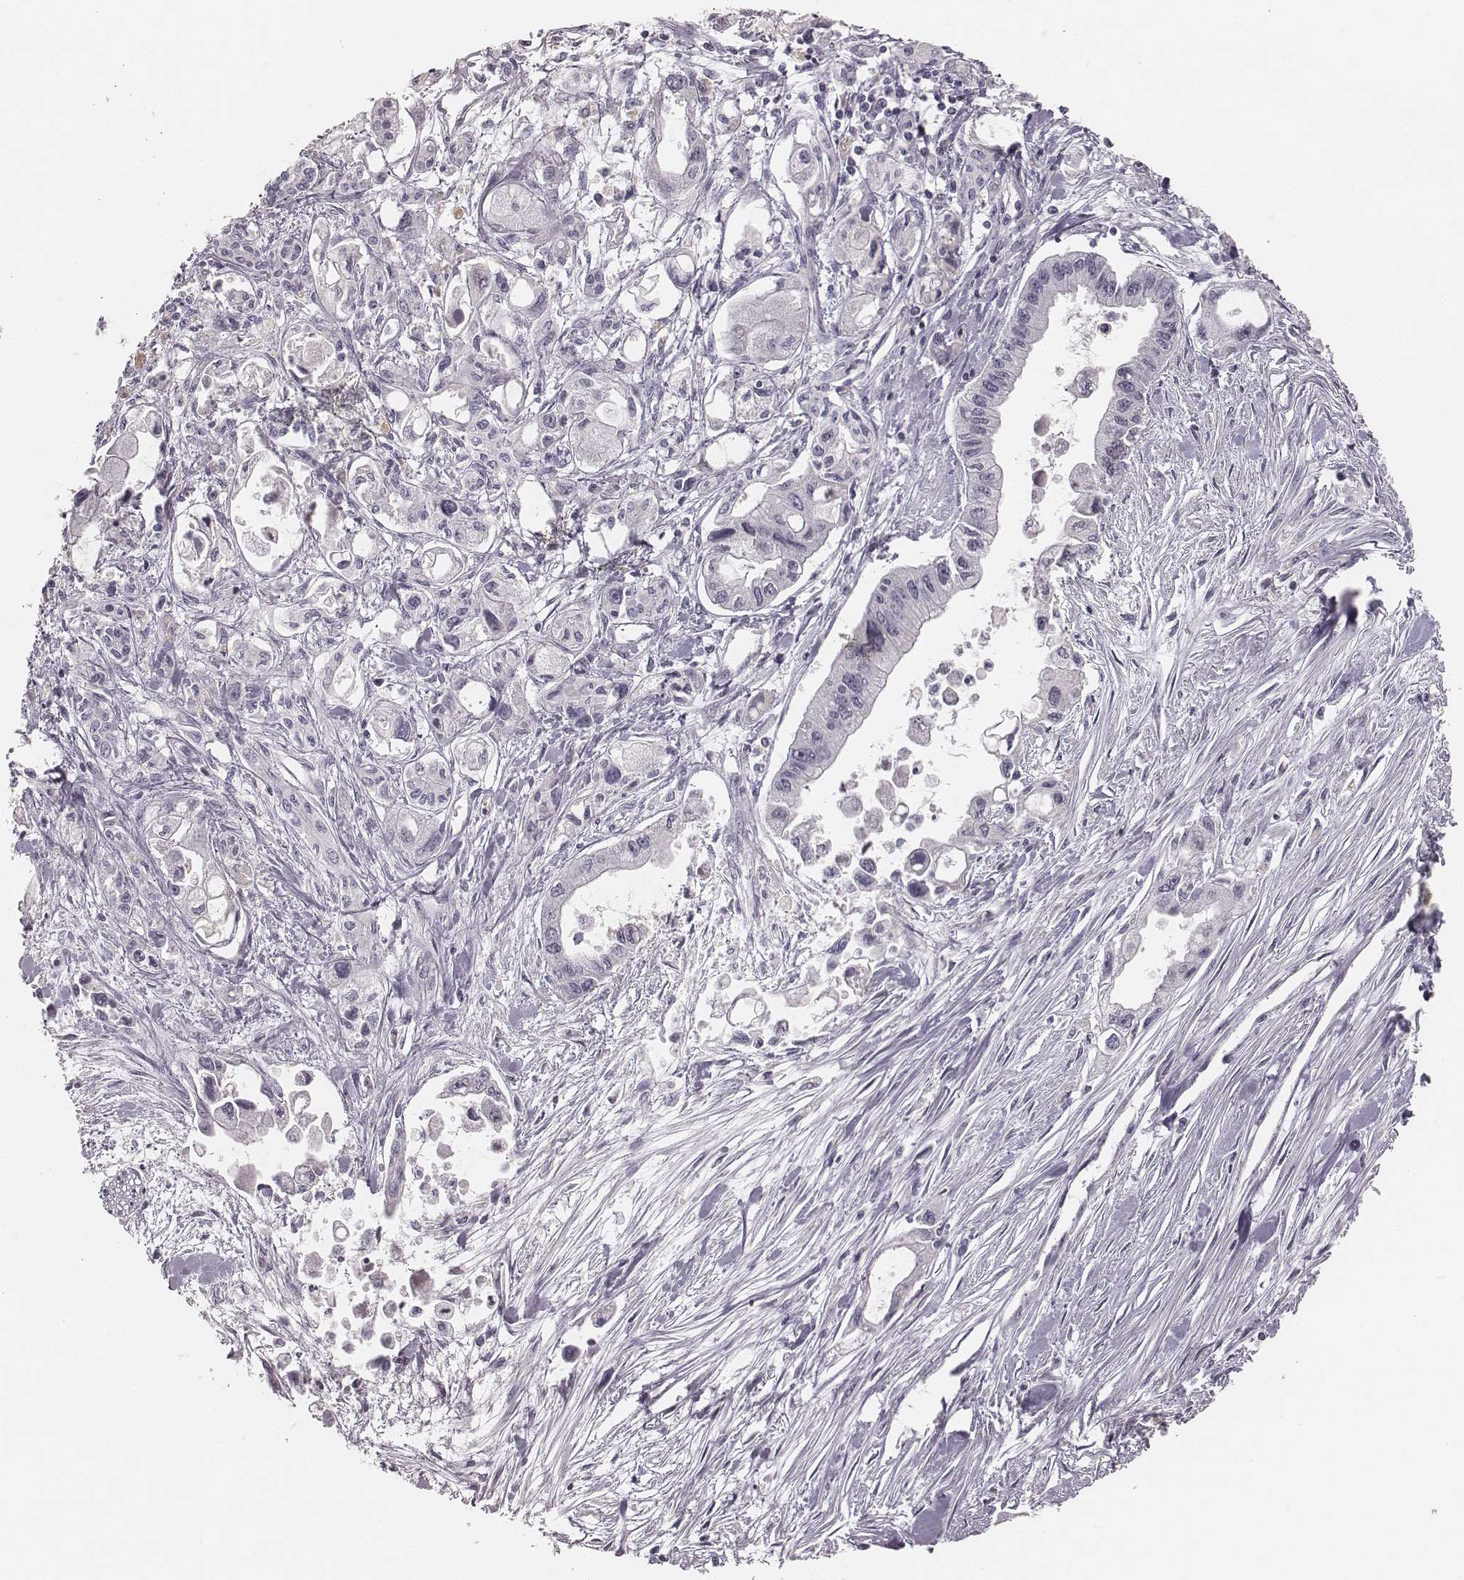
{"staining": {"intensity": "negative", "quantity": "none", "location": "none"}, "tissue": "pancreatic cancer", "cell_type": "Tumor cells", "image_type": "cancer", "snomed": [{"axis": "morphology", "description": "Adenocarcinoma, NOS"}, {"axis": "topography", "description": "Pancreas"}], "caption": "Immunohistochemical staining of human adenocarcinoma (pancreatic) shows no significant expression in tumor cells.", "gene": "S100Z", "patient": {"sex": "female", "age": 61}}